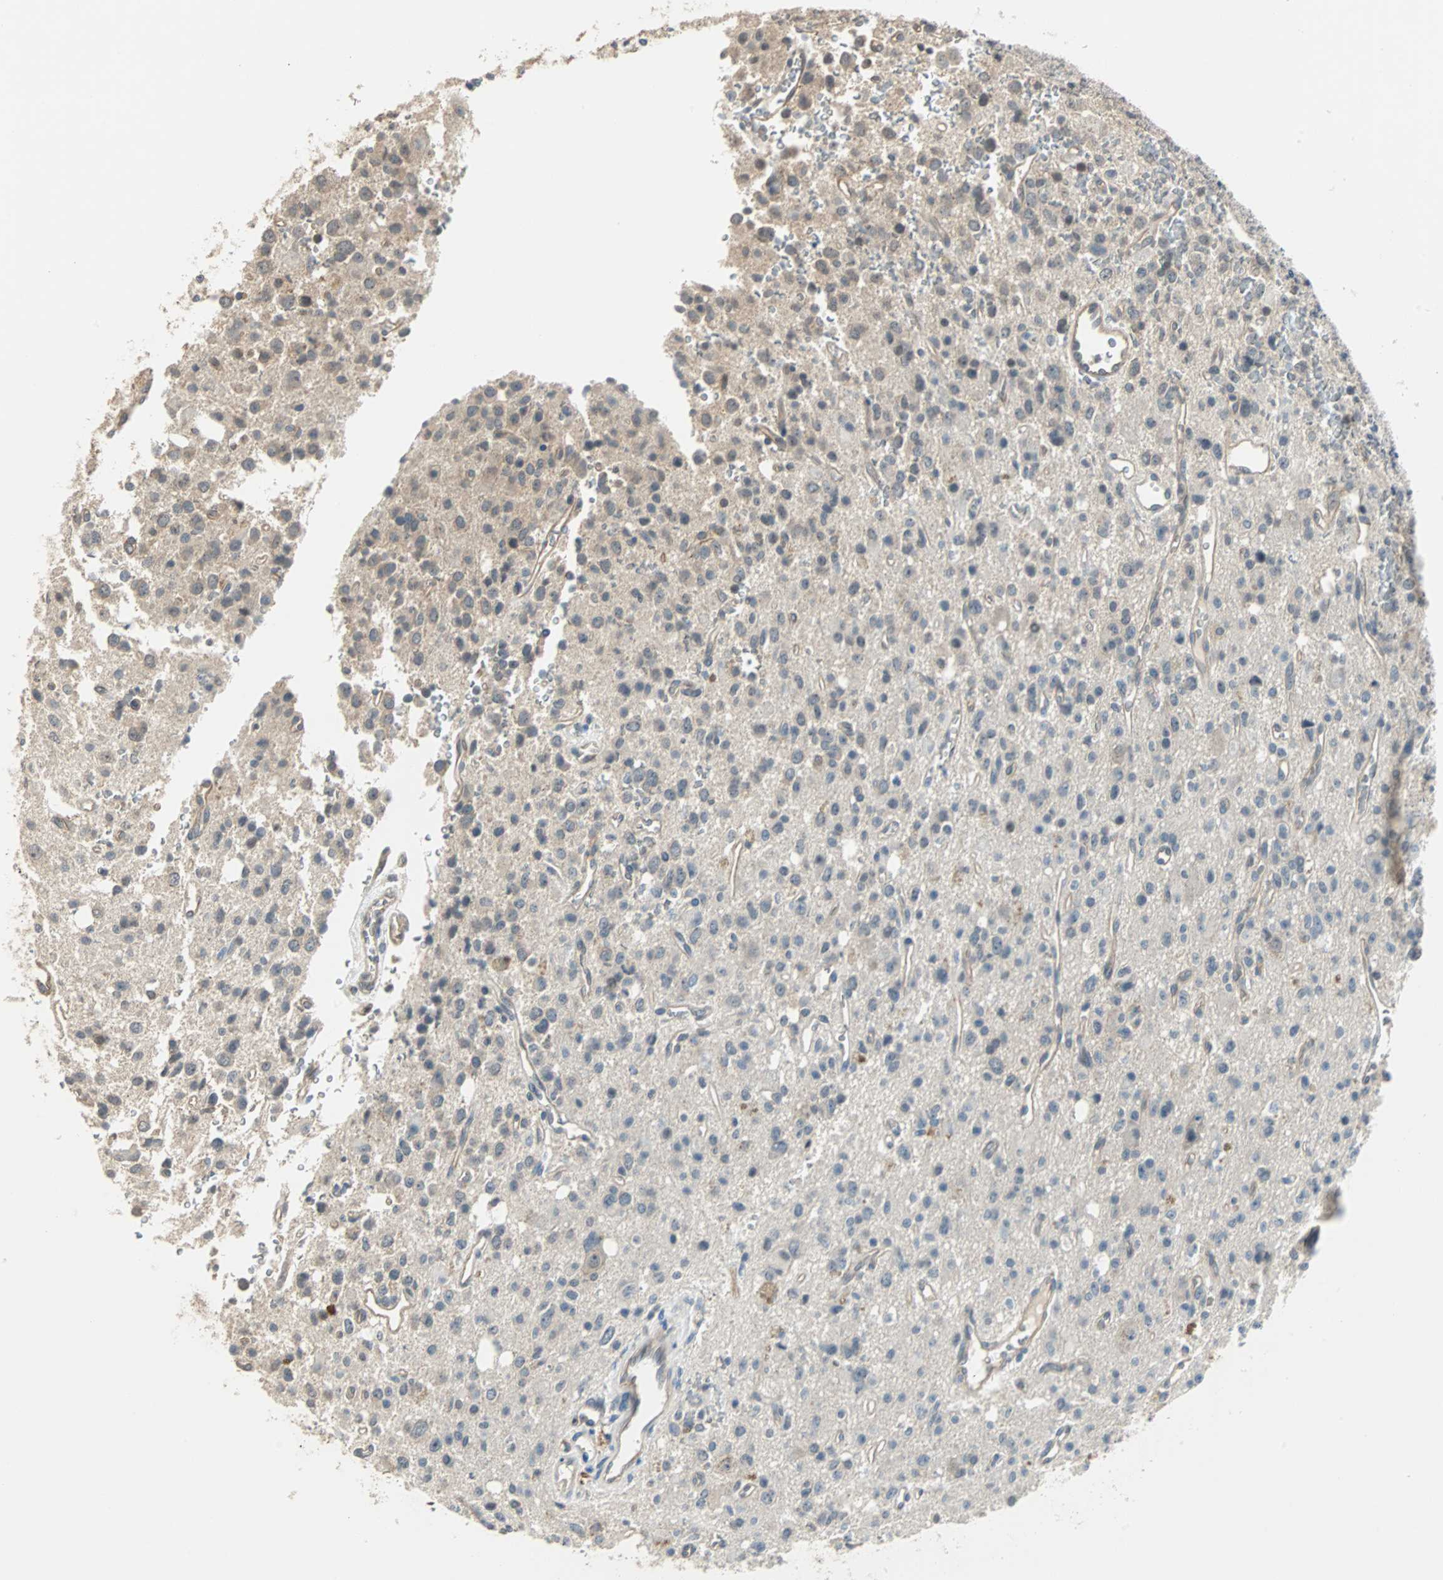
{"staining": {"intensity": "weak", "quantity": "25%-75%", "location": "cytoplasmic/membranous"}, "tissue": "glioma", "cell_type": "Tumor cells", "image_type": "cancer", "snomed": [{"axis": "morphology", "description": "Glioma, malignant, High grade"}, {"axis": "topography", "description": "Brain"}], "caption": "An image of human high-grade glioma (malignant) stained for a protein displays weak cytoplasmic/membranous brown staining in tumor cells.", "gene": "CMC2", "patient": {"sex": "male", "age": 47}}